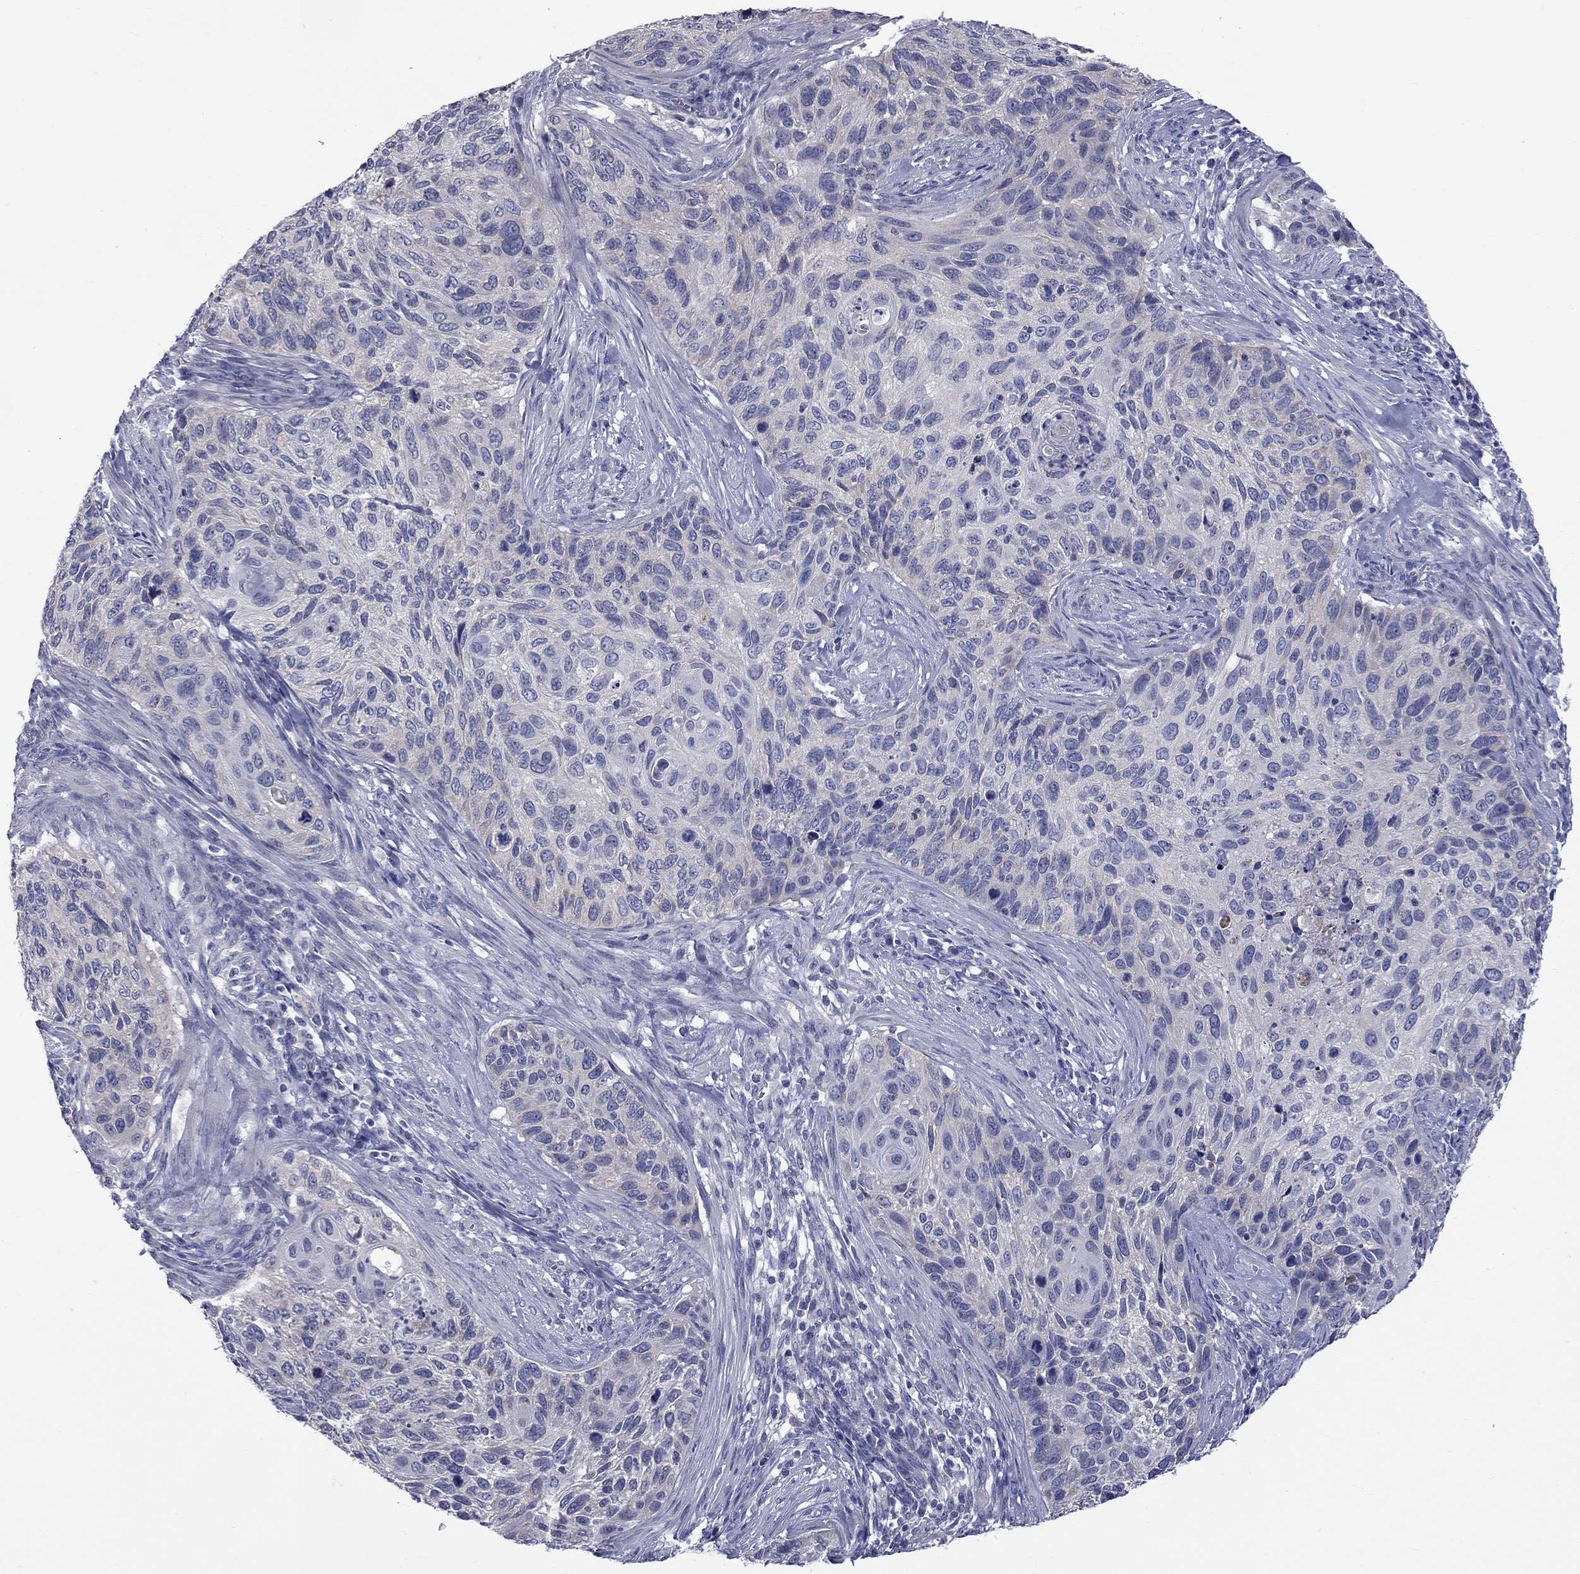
{"staining": {"intensity": "negative", "quantity": "none", "location": "none"}, "tissue": "cervical cancer", "cell_type": "Tumor cells", "image_type": "cancer", "snomed": [{"axis": "morphology", "description": "Squamous cell carcinoma, NOS"}, {"axis": "topography", "description": "Cervix"}], "caption": "High magnification brightfield microscopy of cervical squamous cell carcinoma stained with DAB (brown) and counterstained with hematoxylin (blue): tumor cells show no significant staining. (IHC, brightfield microscopy, high magnification).", "gene": "ABCB4", "patient": {"sex": "female", "age": 70}}